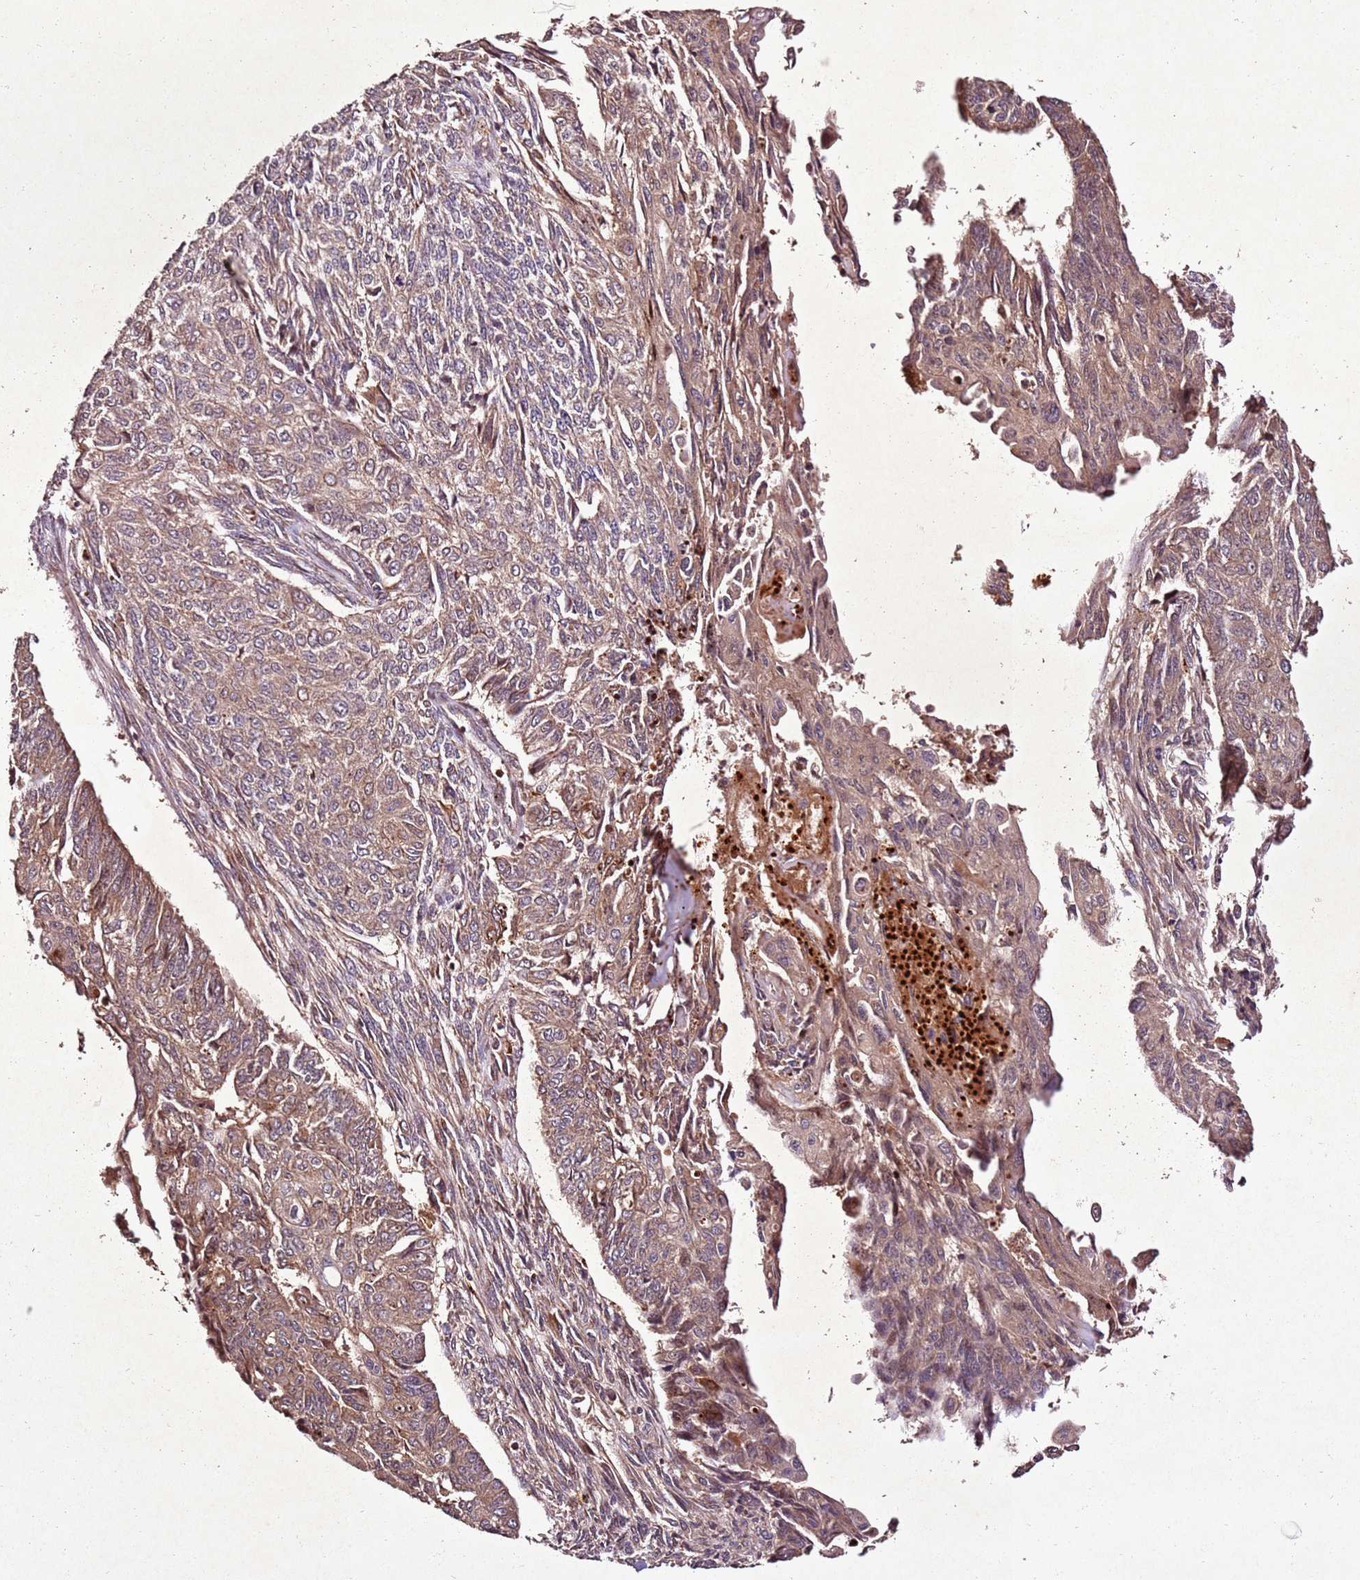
{"staining": {"intensity": "weak", "quantity": ">75%", "location": "cytoplasmic/membranous"}, "tissue": "endometrial cancer", "cell_type": "Tumor cells", "image_type": "cancer", "snomed": [{"axis": "morphology", "description": "Adenocarcinoma, NOS"}, {"axis": "topography", "description": "Endometrium"}], "caption": "High-power microscopy captured an IHC image of endometrial cancer, revealing weak cytoplasmic/membranous expression in about >75% of tumor cells.", "gene": "PTMA", "patient": {"sex": "female", "age": 32}}